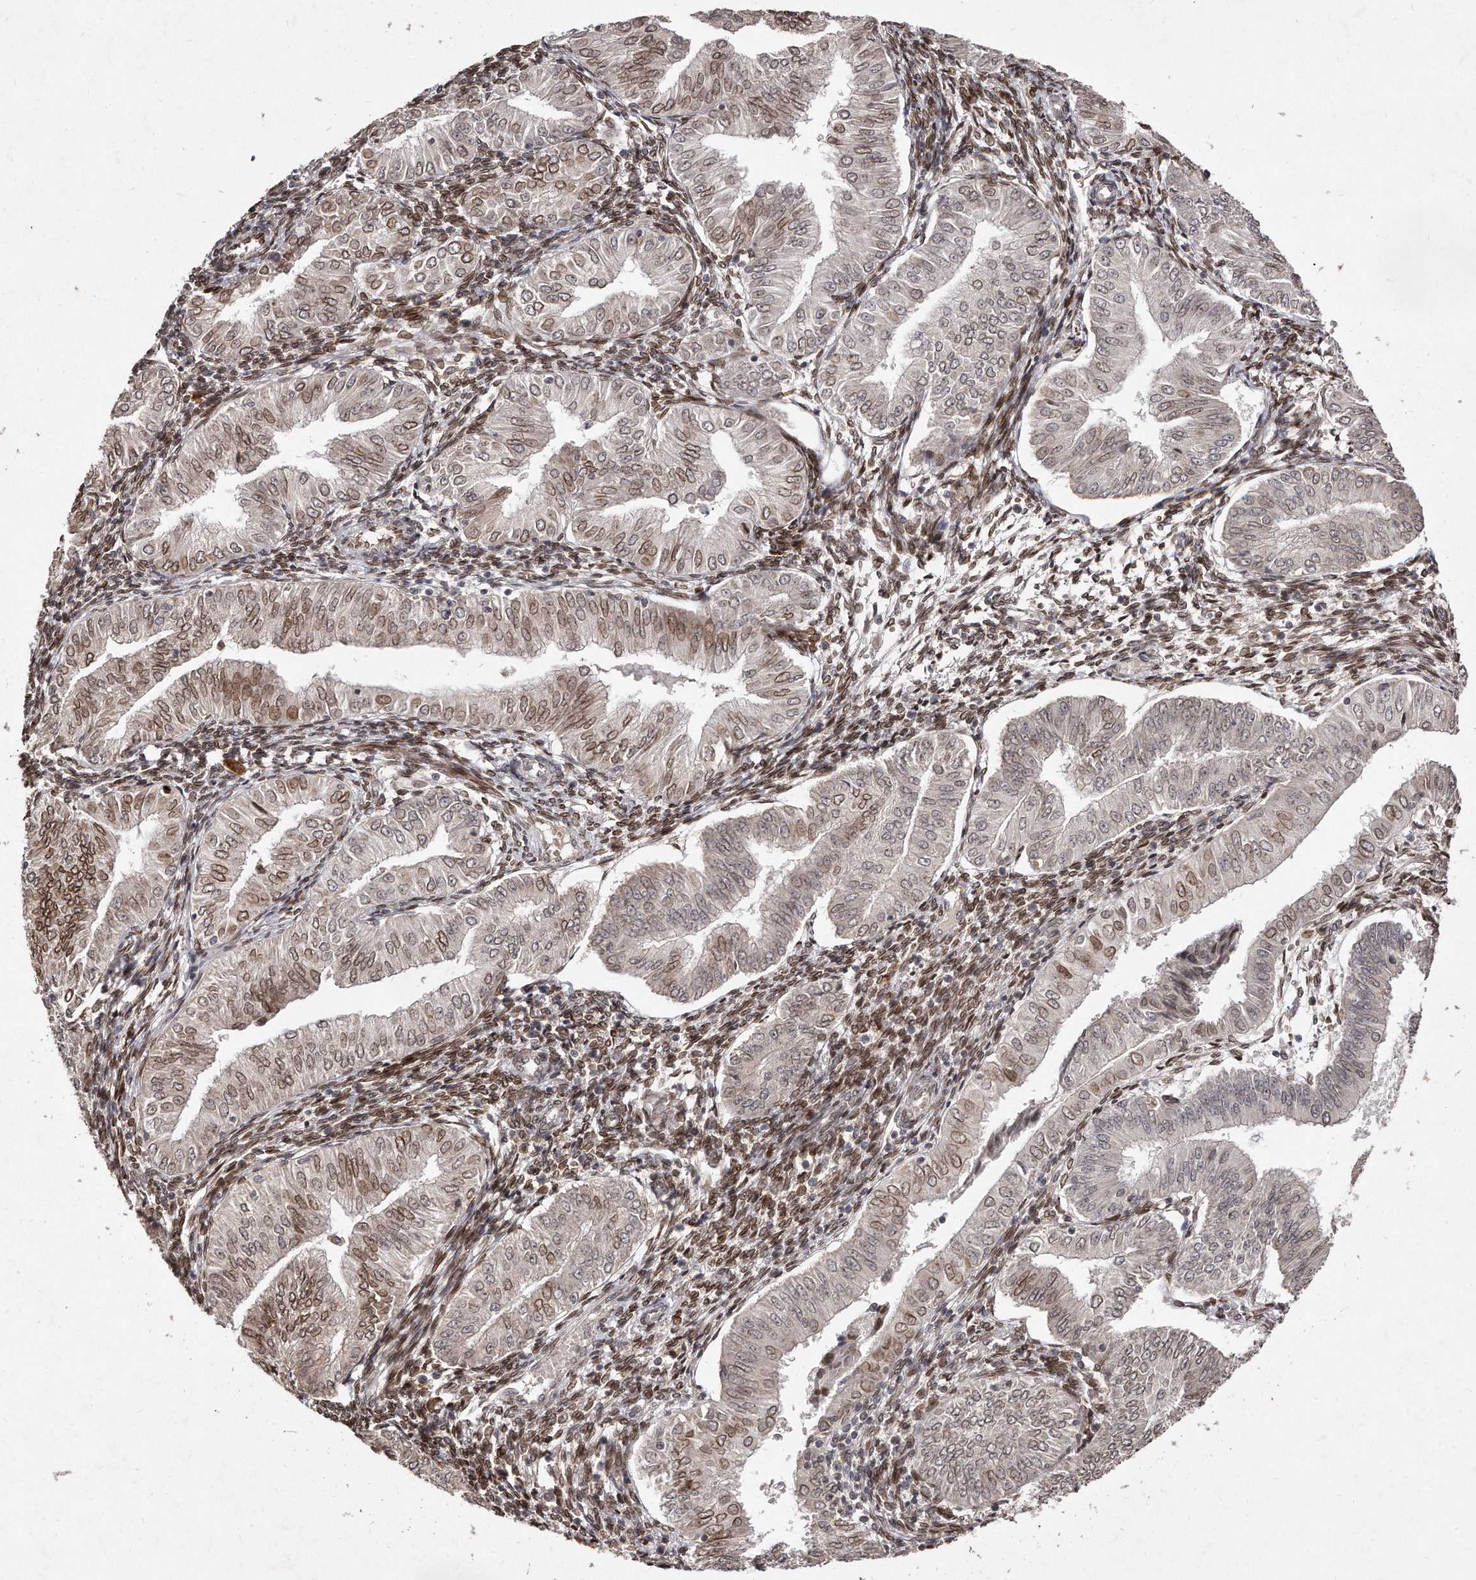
{"staining": {"intensity": "moderate", "quantity": "25%-75%", "location": "cytoplasmic/membranous,nuclear"}, "tissue": "endometrial cancer", "cell_type": "Tumor cells", "image_type": "cancer", "snomed": [{"axis": "morphology", "description": "Normal tissue, NOS"}, {"axis": "morphology", "description": "Adenocarcinoma, NOS"}, {"axis": "topography", "description": "Endometrium"}], "caption": "This histopathology image reveals adenocarcinoma (endometrial) stained with immunohistochemistry to label a protein in brown. The cytoplasmic/membranous and nuclear of tumor cells show moderate positivity for the protein. Nuclei are counter-stained blue.", "gene": "HASPIN", "patient": {"sex": "female", "age": 53}}